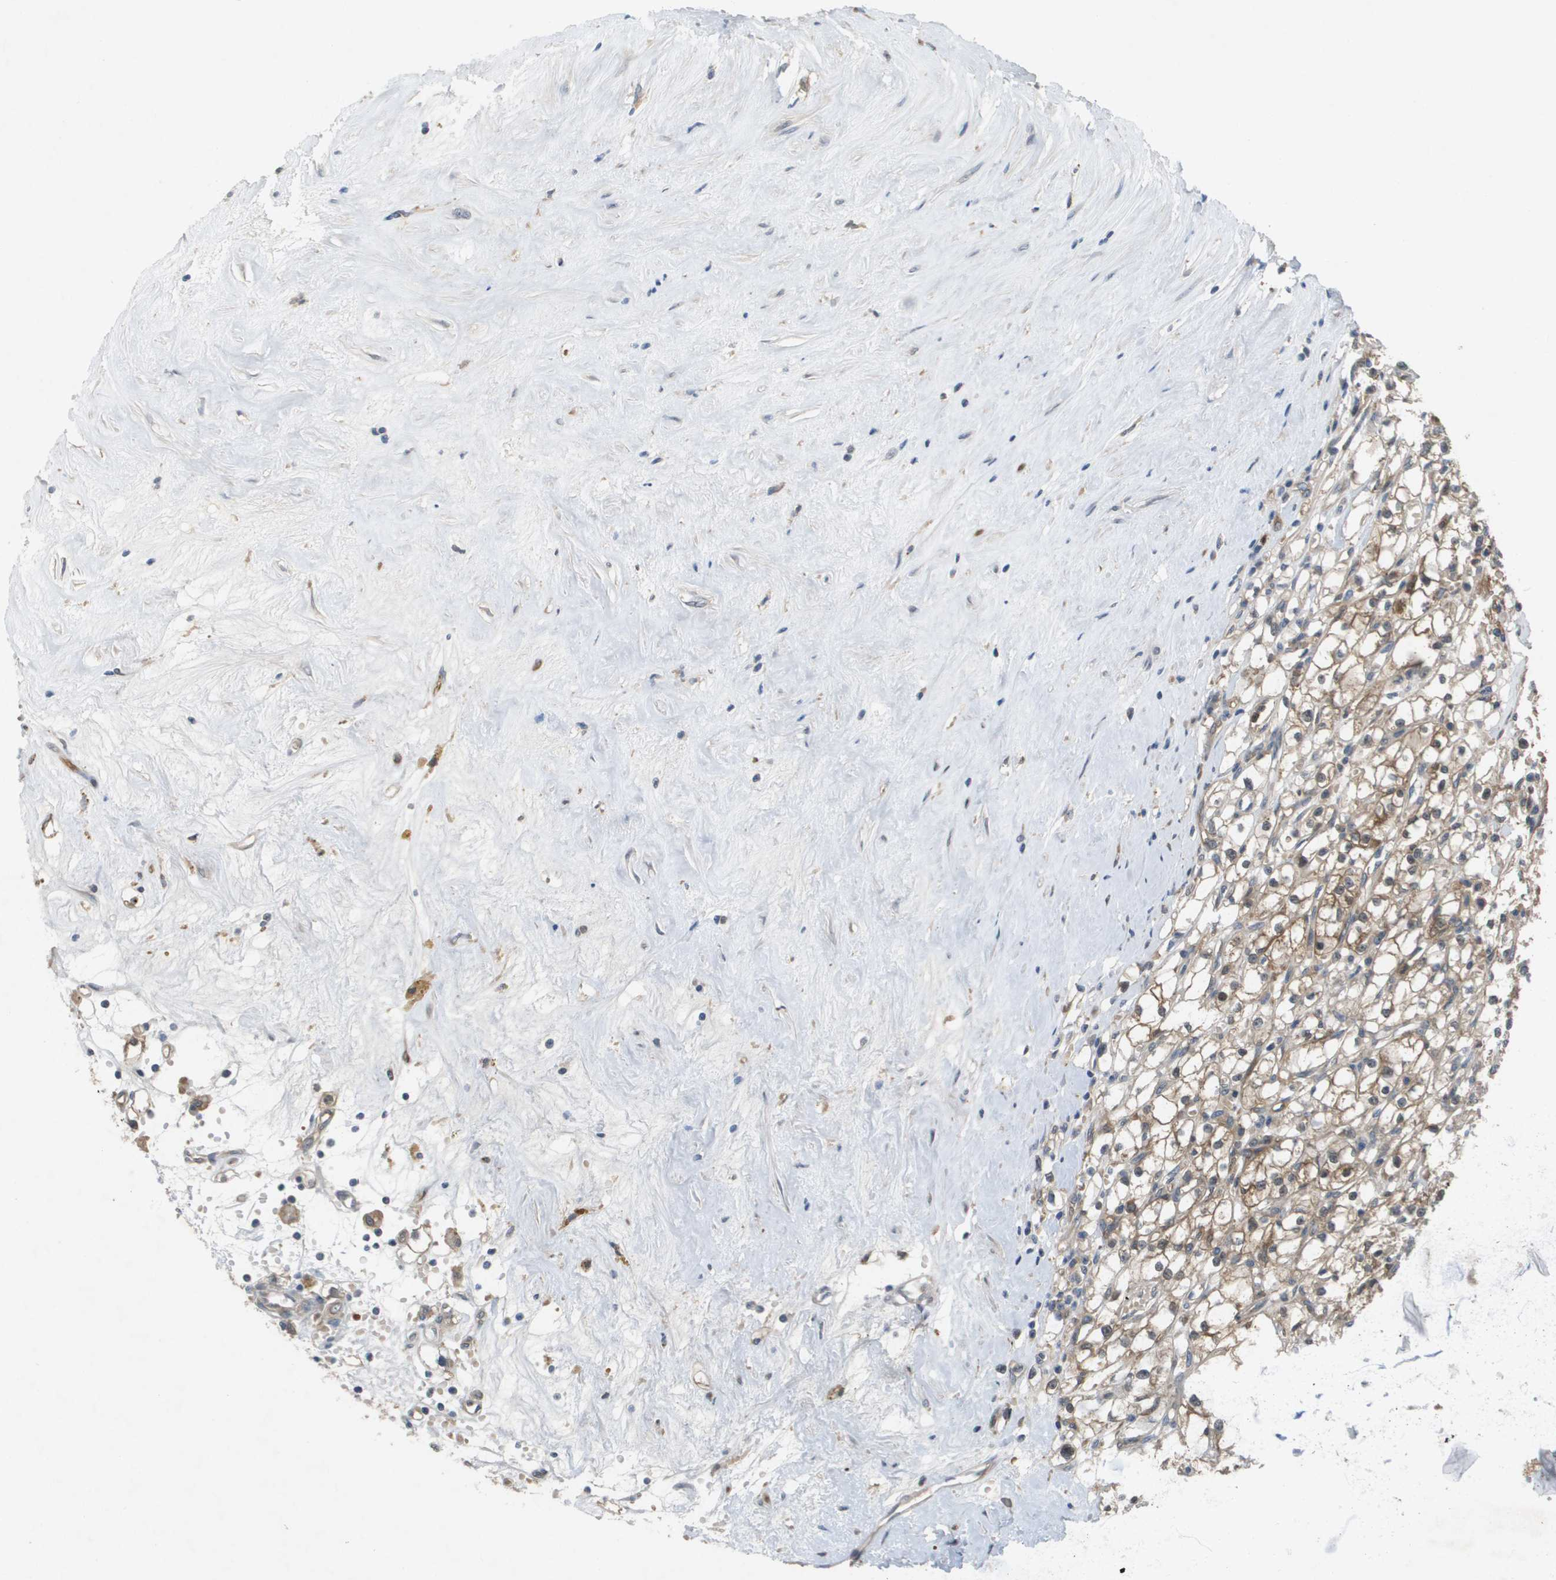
{"staining": {"intensity": "moderate", "quantity": ">75%", "location": "cytoplasmic/membranous"}, "tissue": "renal cancer", "cell_type": "Tumor cells", "image_type": "cancer", "snomed": [{"axis": "morphology", "description": "Adenocarcinoma, NOS"}, {"axis": "topography", "description": "Kidney"}], "caption": "There is medium levels of moderate cytoplasmic/membranous positivity in tumor cells of renal cancer (adenocarcinoma), as demonstrated by immunohistochemical staining (brown color).", "gene": "PALD1", "patient": {"sex": "male", "age": 56}}